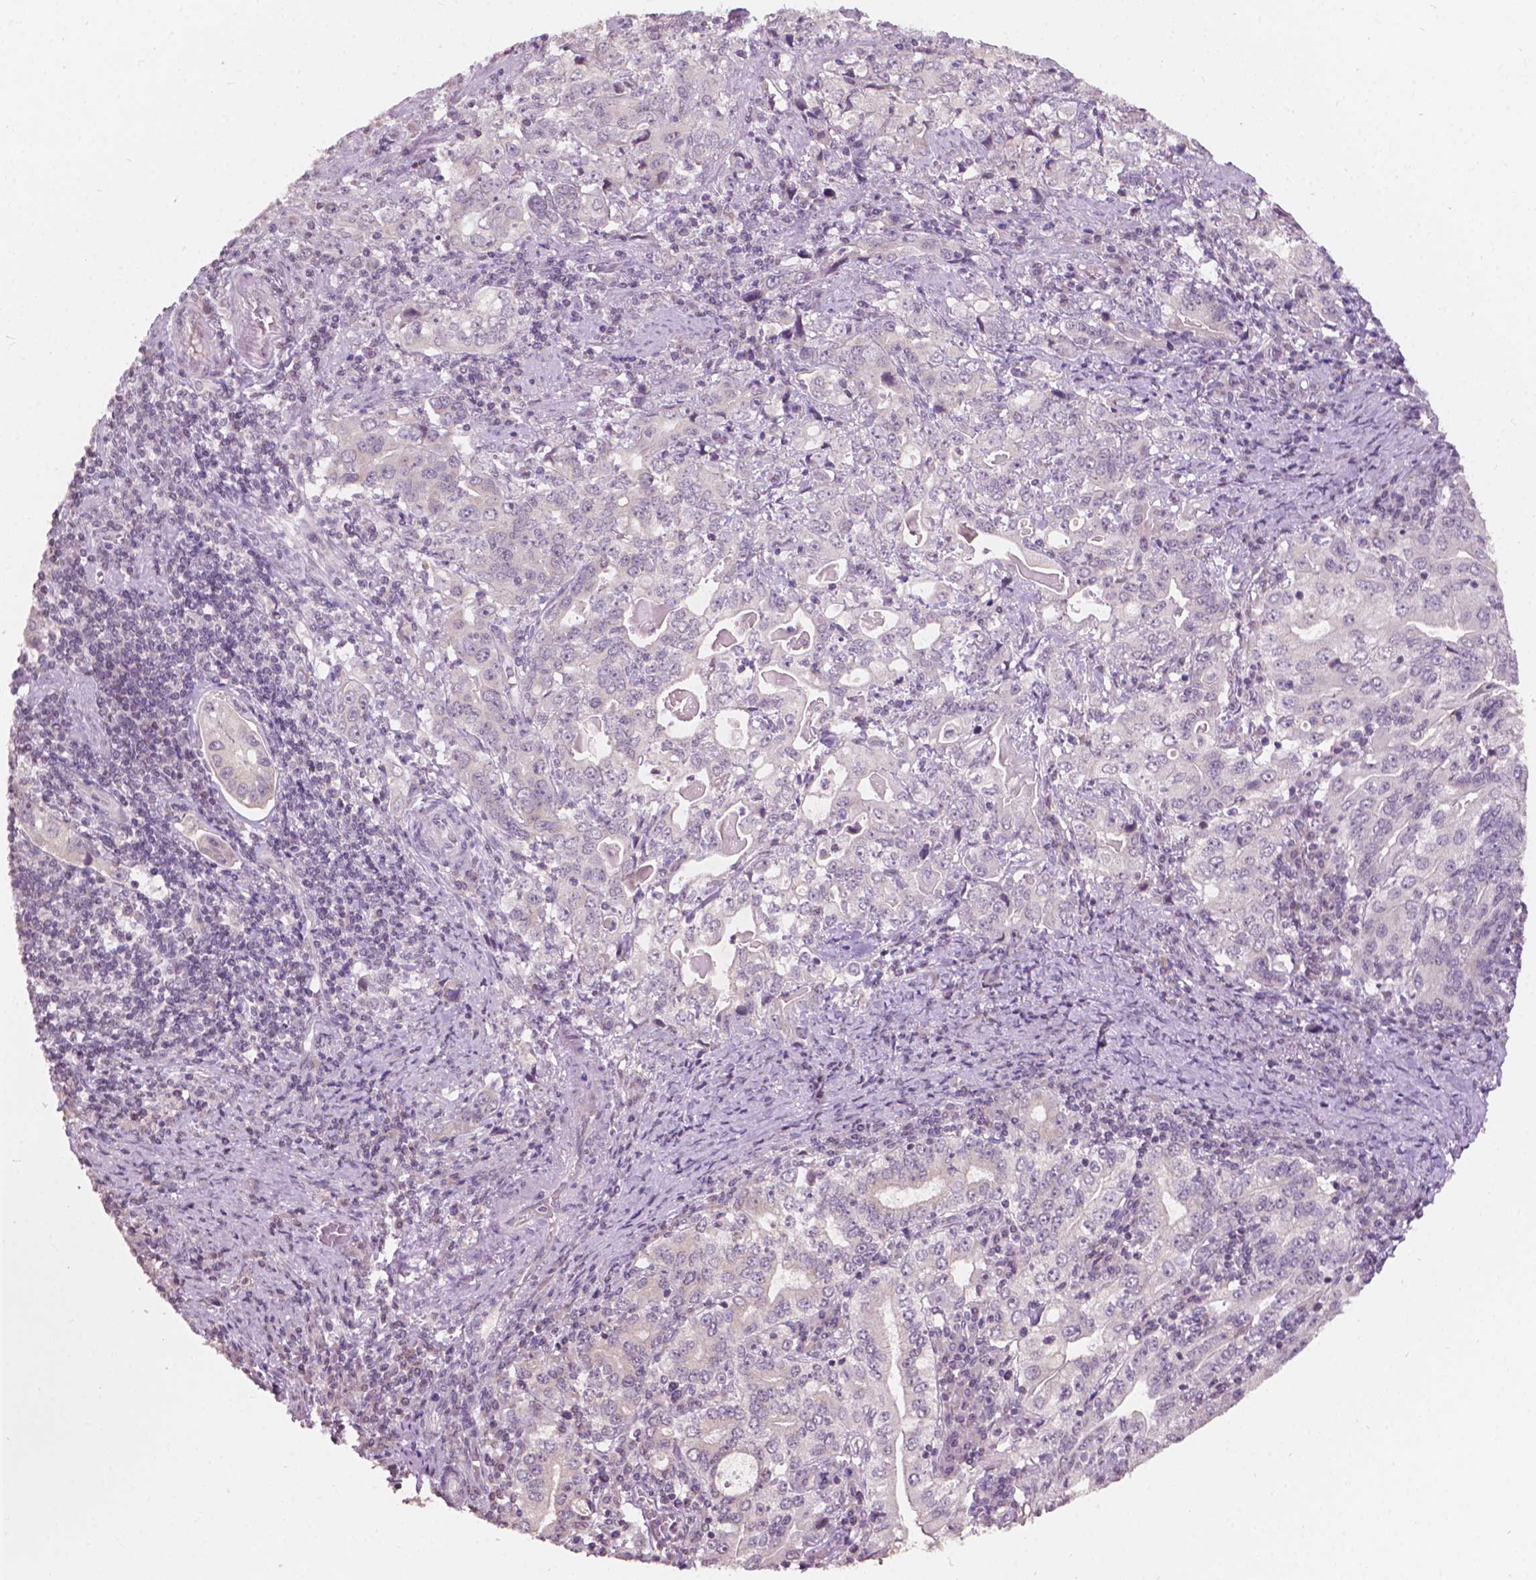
{"staining": {"intensity": "negative", "quantity": "none", "location": "none"}, "tissue": "stomach cancer", "cell_type": "Tumor cells", "image_type": "cancer", "snomed": [{"axis": "morphology", "description": "Adenocarcinoma, NOS"}, {"axis": "topography", "description": "Stomach, lower"}], "caption": "Immunohistochemical staining of stomach adenocarcinoma exhibits no significant staining in tumor cells.", "gene": "NOS1AP", "patient": {"sex": "female", "age": 72}}